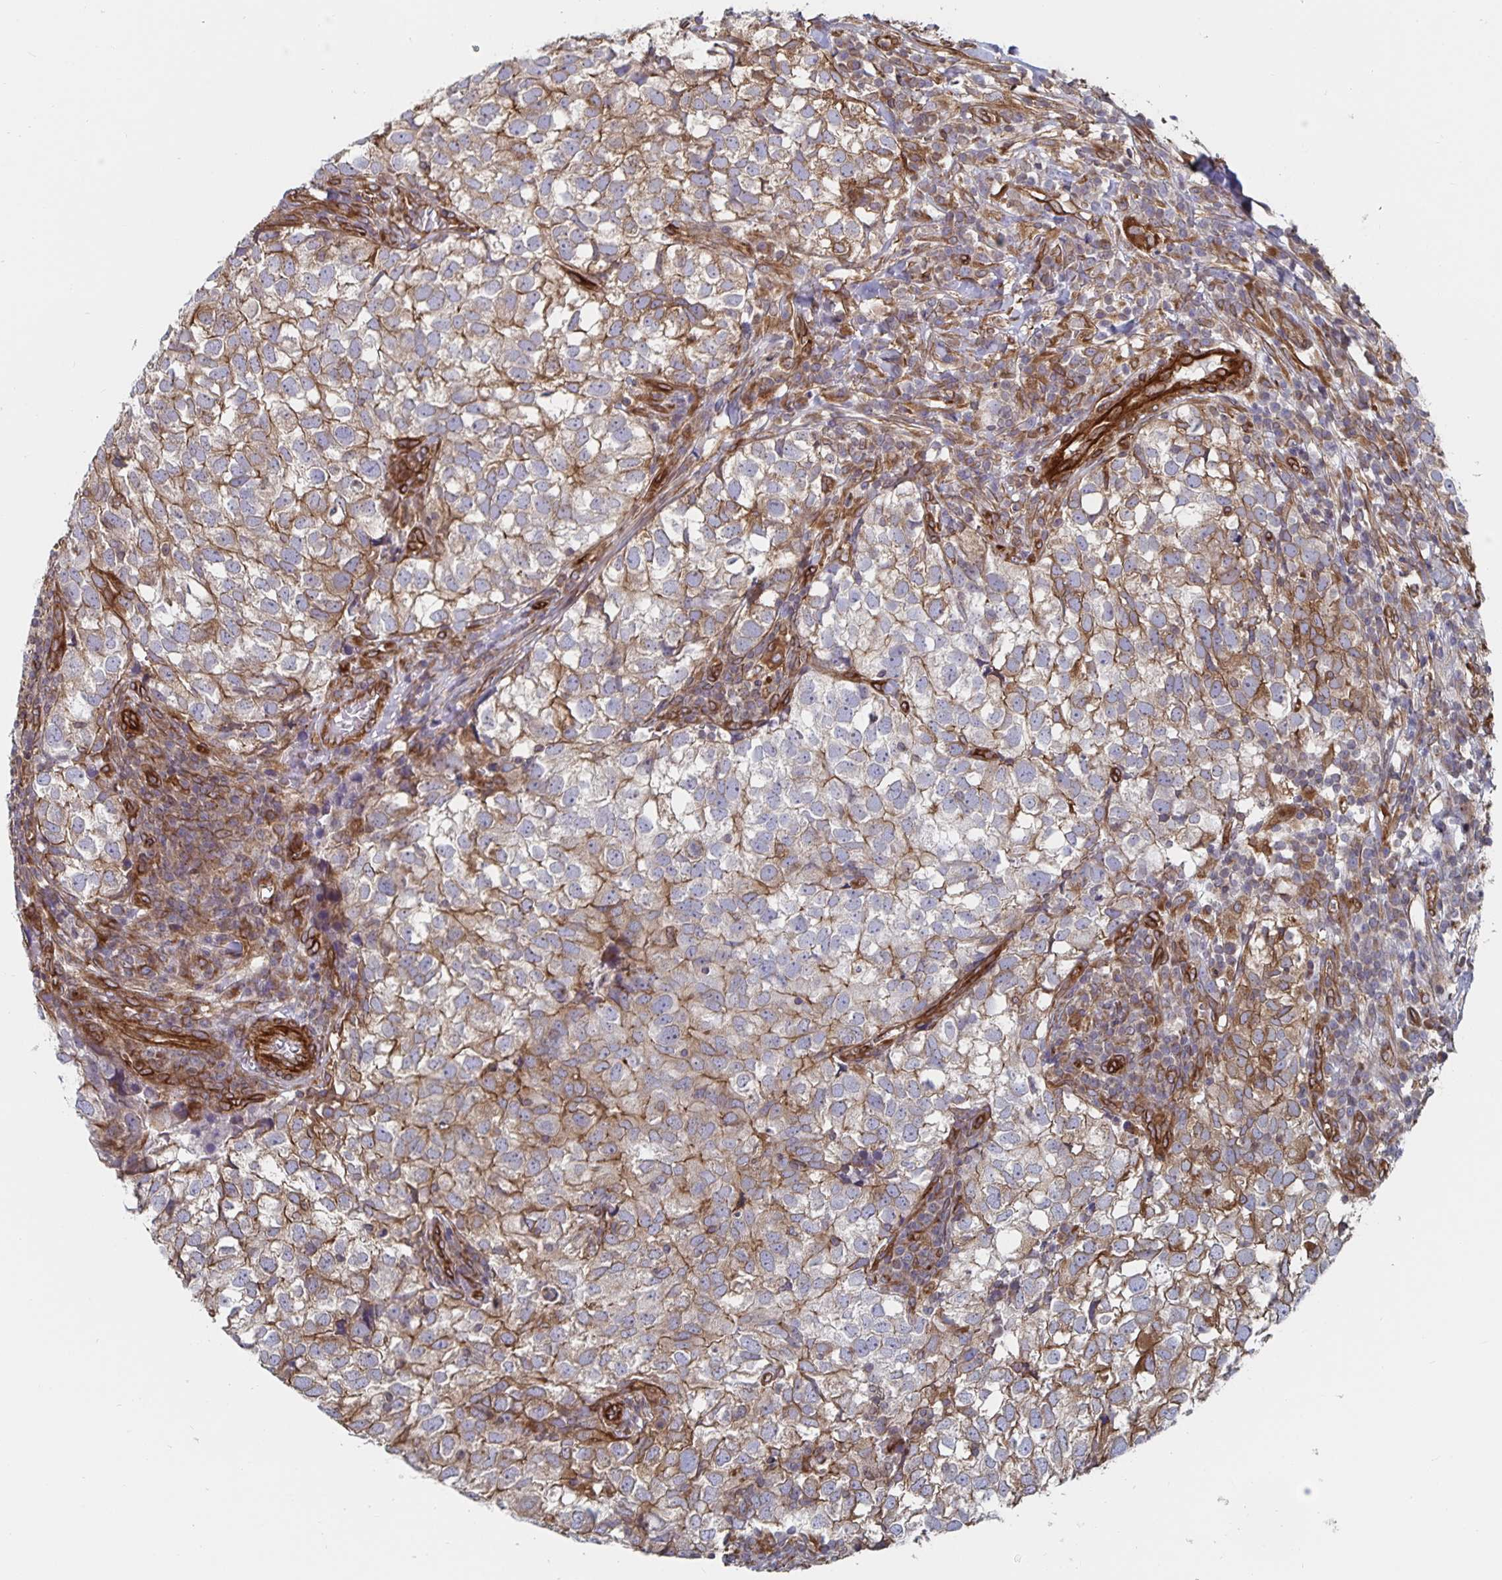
{"staining": {"intensity": "weak", "quantity": "<25%", "location": "cytoplasmic/membranous"}, "tissue": "breast cancer", "cell_type": "Tumor cells", "image_type": "cancer", "snomed": [{"axis": "morphology", "description": "Duct carcinoma"}, {"axis": "topography", "description": "Breast"}], "caption": "This is an immunohistochemistry (IHC) micrograph of breast invasive ductal carcinoma. There is no staining in tumor cells.", "gene": "BCAP29", "patient": {"sex": "female", "age": 30}}